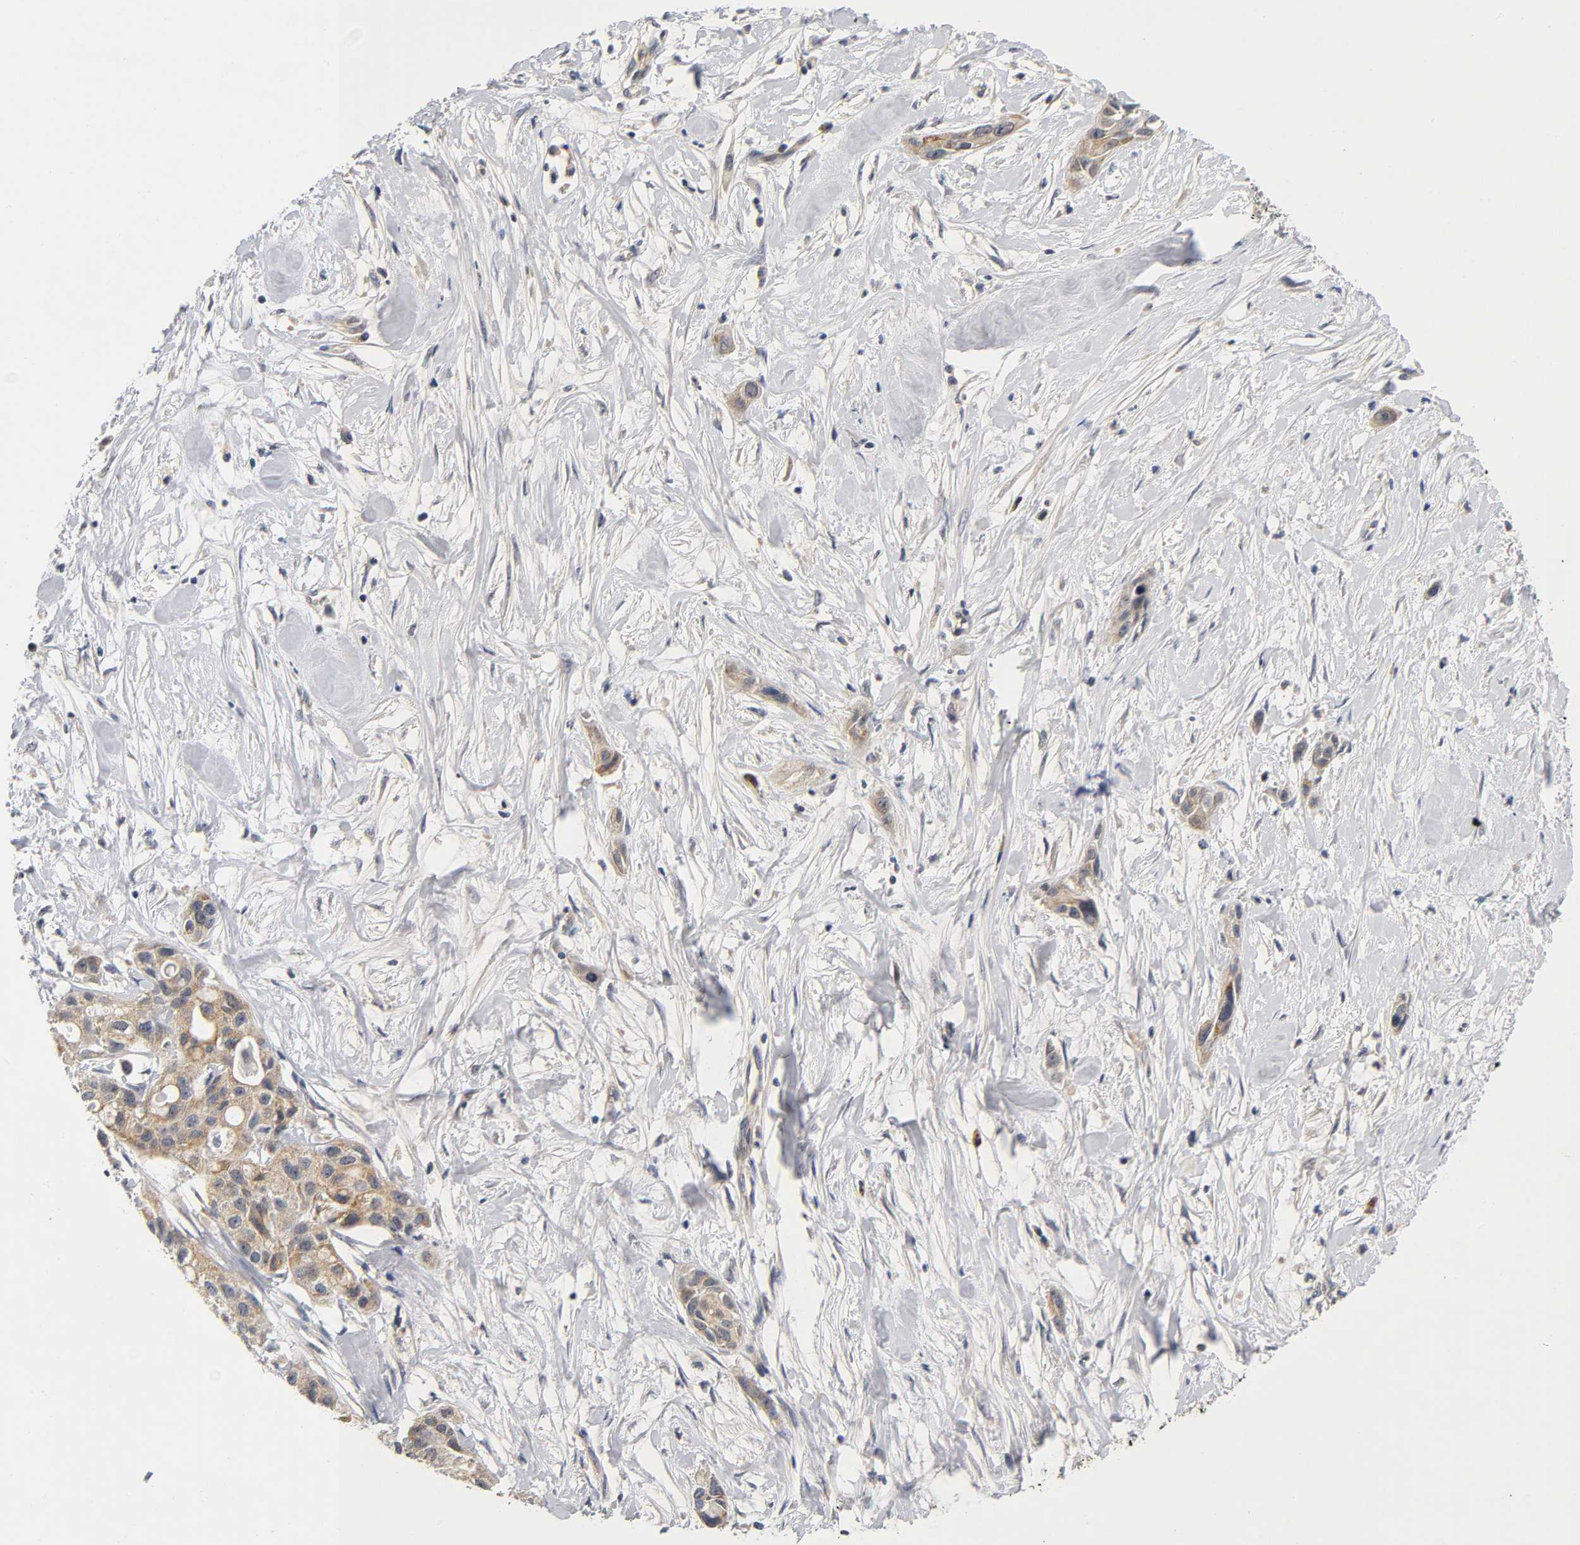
{"staining": {"intensity": "weak", "quantity": ">75%", "location": "cytoplasmic/membranous"}, "tissue": "pancreatic cancer", "cell_type": "Tumor cells", "image_type": "cancer", "snomed": [{"axis": "morphology", "description": "Adenocarcinoma, NOS"}, {"axis": "topography", "description": "Pancreas"}], "caption": "Protein analysis of pancreatic adenocarcinoma tissue exhibits weak cytoplasmic/membranous expression in approximately >75% of tumor cells.", "gene": "NRP1", "patient": {"sex": "female", "age": 60}}